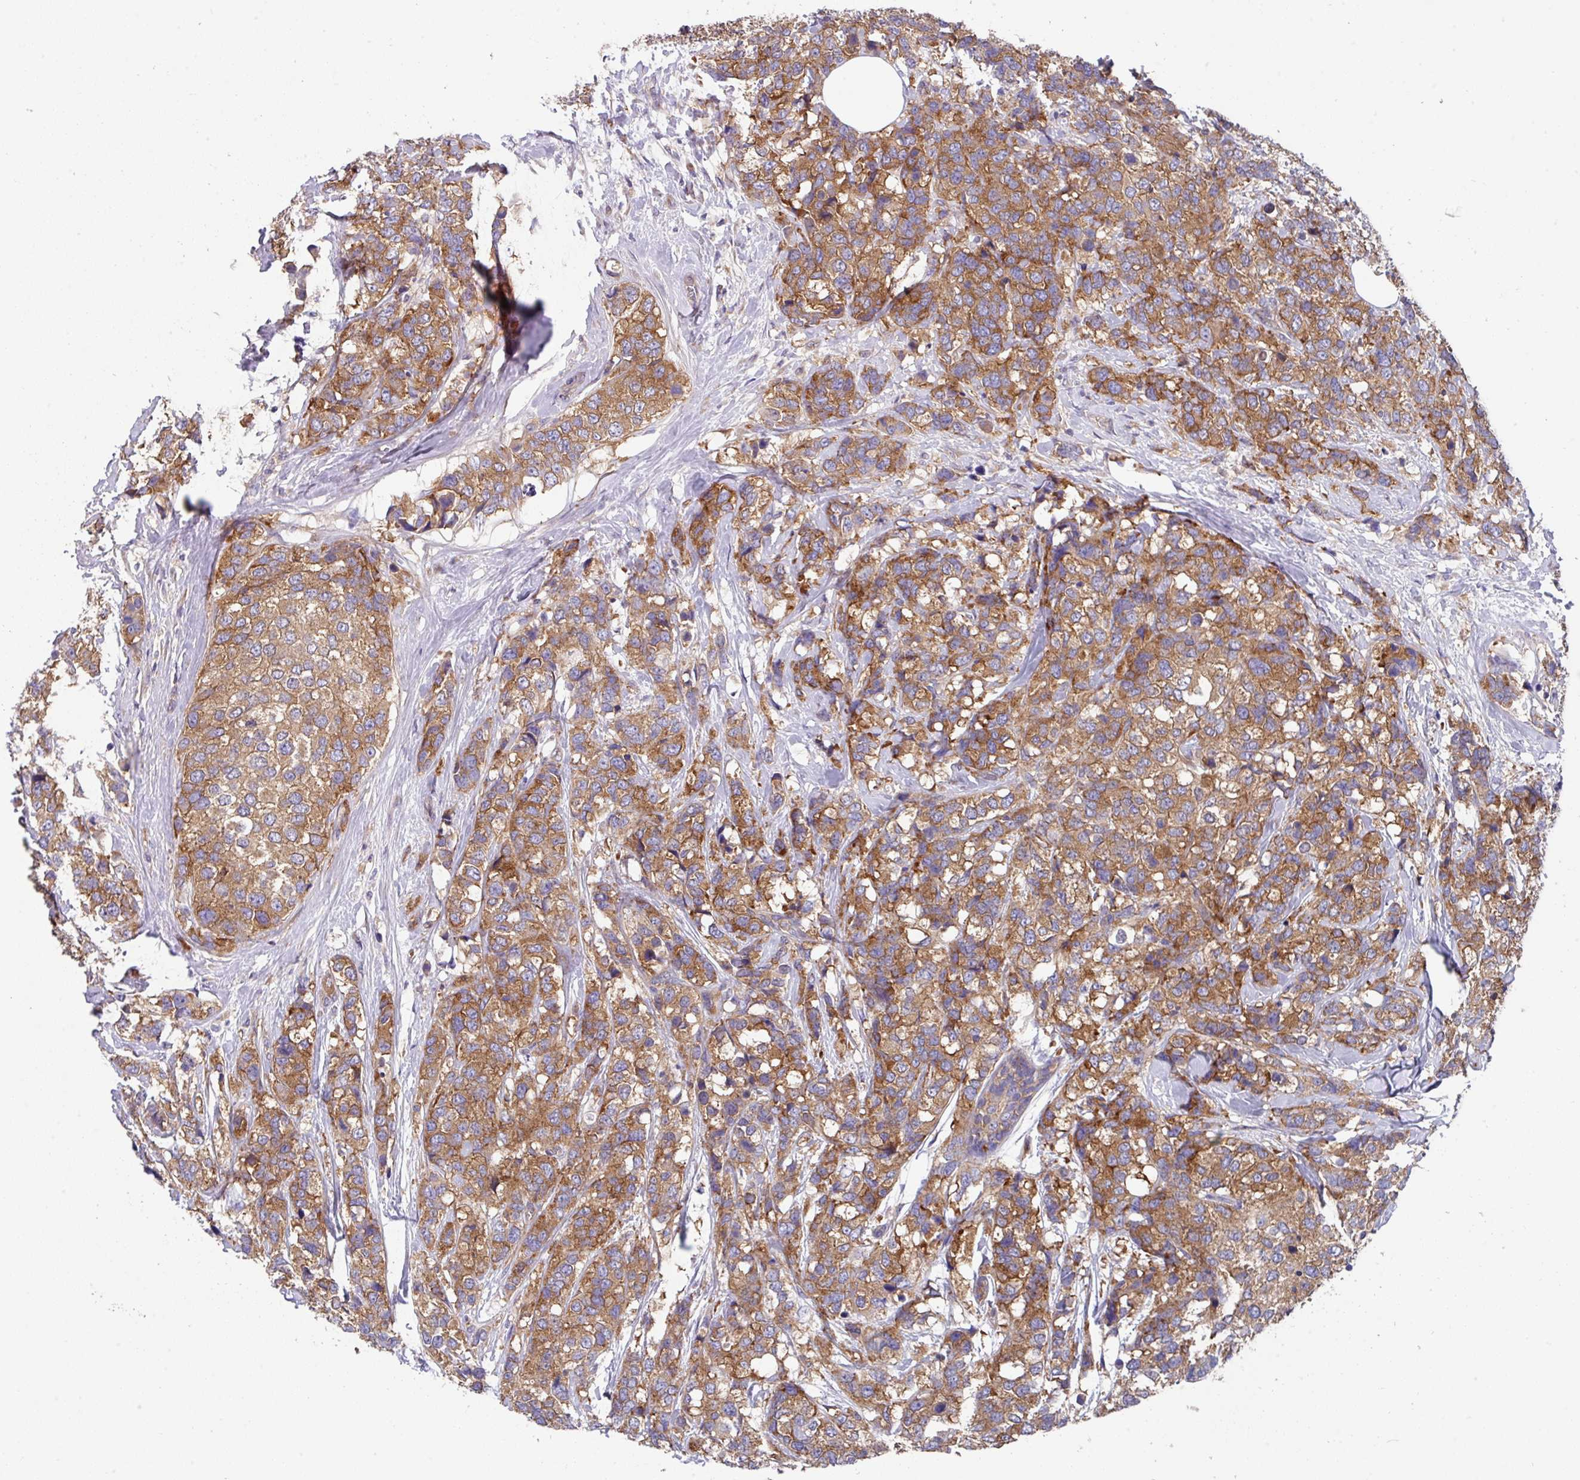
{"staining": {"intensity": "moderate", "quantity": ">75%", "location": "cytoplasmic/membranous"}, "tissue": "breast cancer", "cell_type": "Tumor cells", "image_type": "cancer", "snomed": [{"axis": "morphology", "description": "Lobular carcinoma"}, {"axis": "topography", "description": "Breast"}], "caption": "Immunohistochemistry of human lobular carcinoma (breast) exhibits medium levels of moderate cytoplasmic/membranous positivity in about >75% of tumor cells. (DAB (3,3'-diaminobenzidine) IHC, brown staining for protein, blue staining for nuclei).", "gene": "EIF4B", "patient": {"sex": "female", "age": 59}}